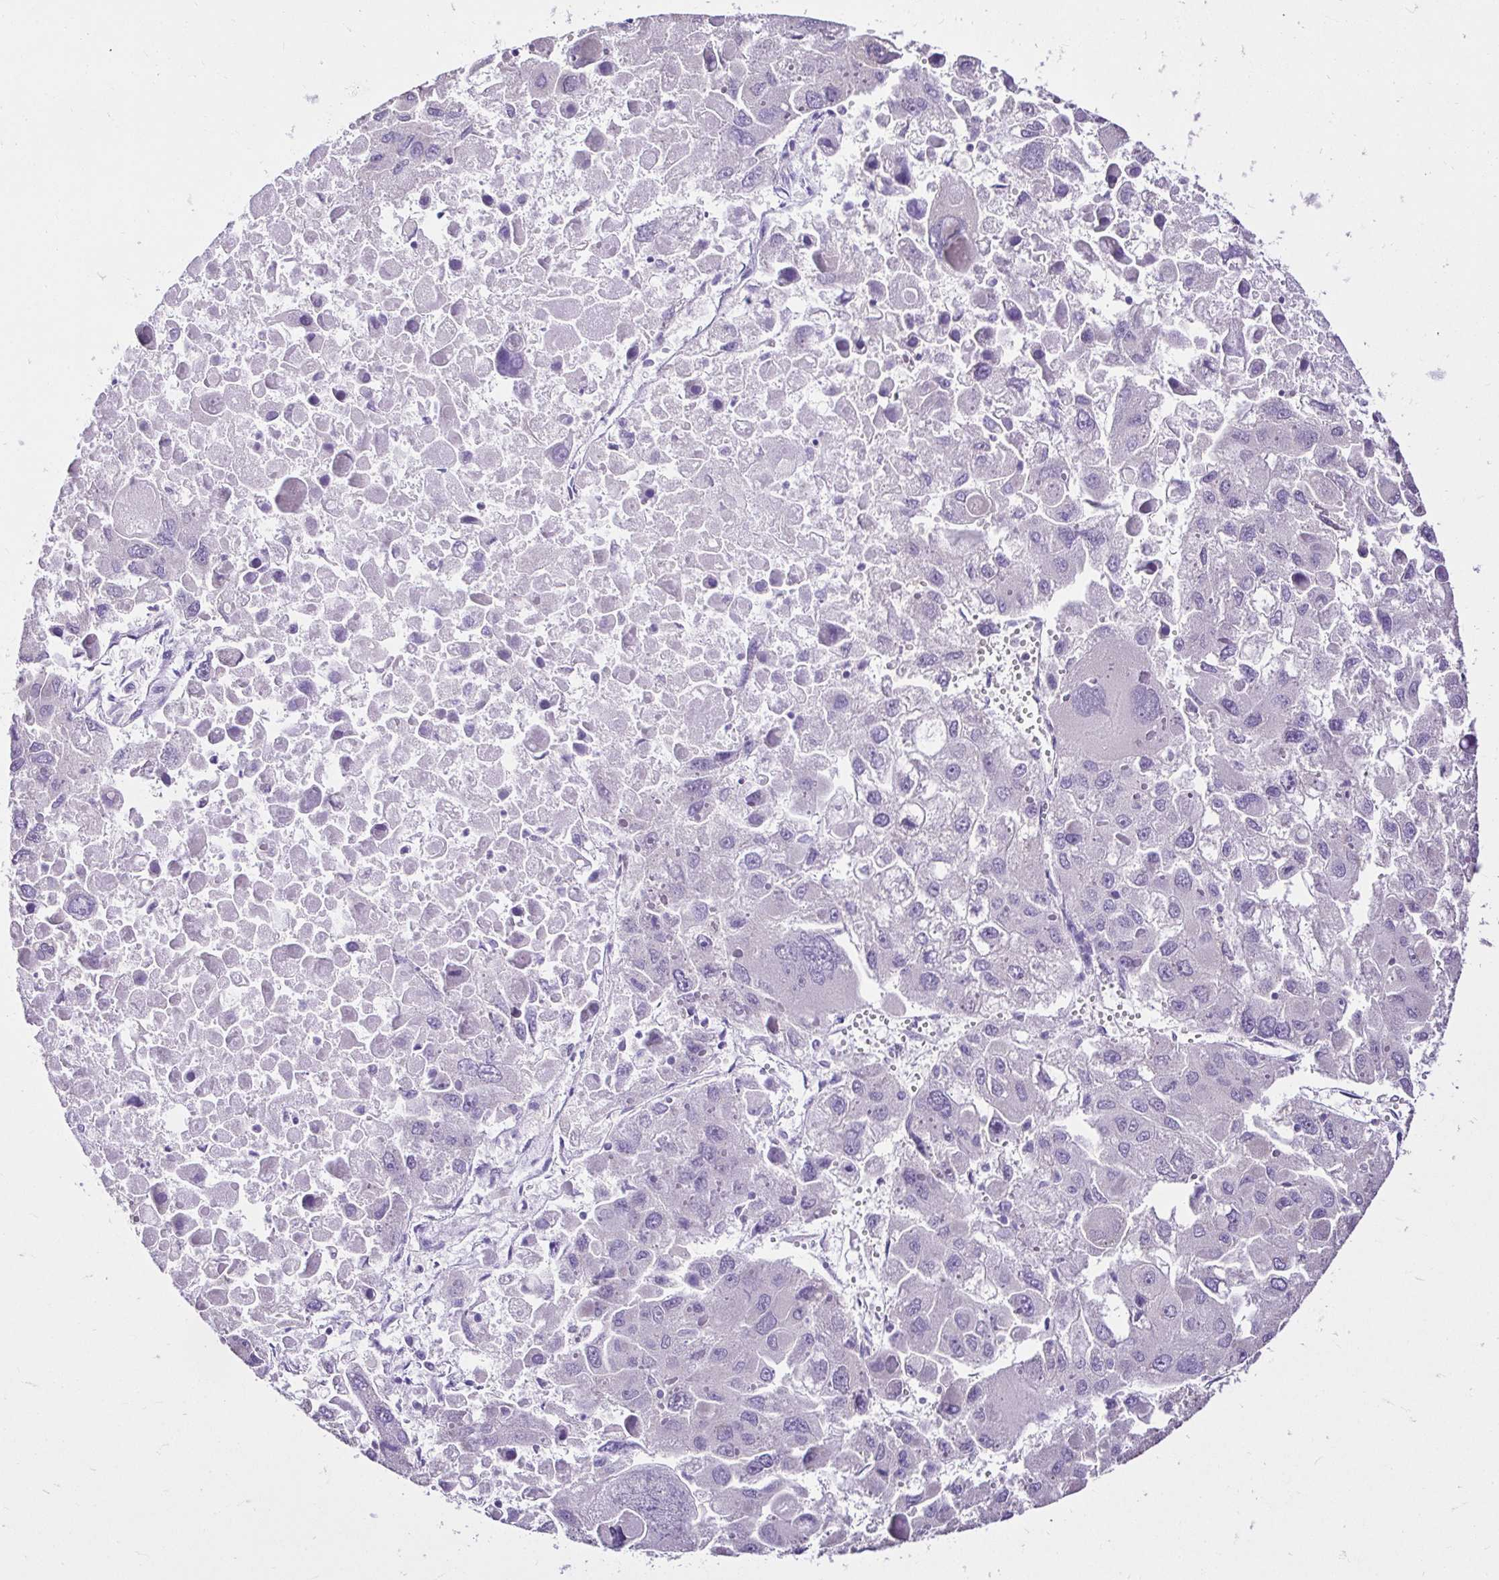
{"staining": {"intensity": "negative", "quantity": "none", "location": "none"}, "tissue": "liver cancer", "cell_type": "Tumor cells", "image_type": "cancer", "snomed": [{"axis": "morphology", "description": "Carcinoma, Hepatocellular, NOS"}, {"axis": "topography", "description": "Liver"}], "caption": "Tumor cells show no significant protein staining in hepatocellular carcinoma (liver). Nuclei are stained in blue.", "gene": "KIAA1210", "patient": {"sex": "female", "age": 41}}